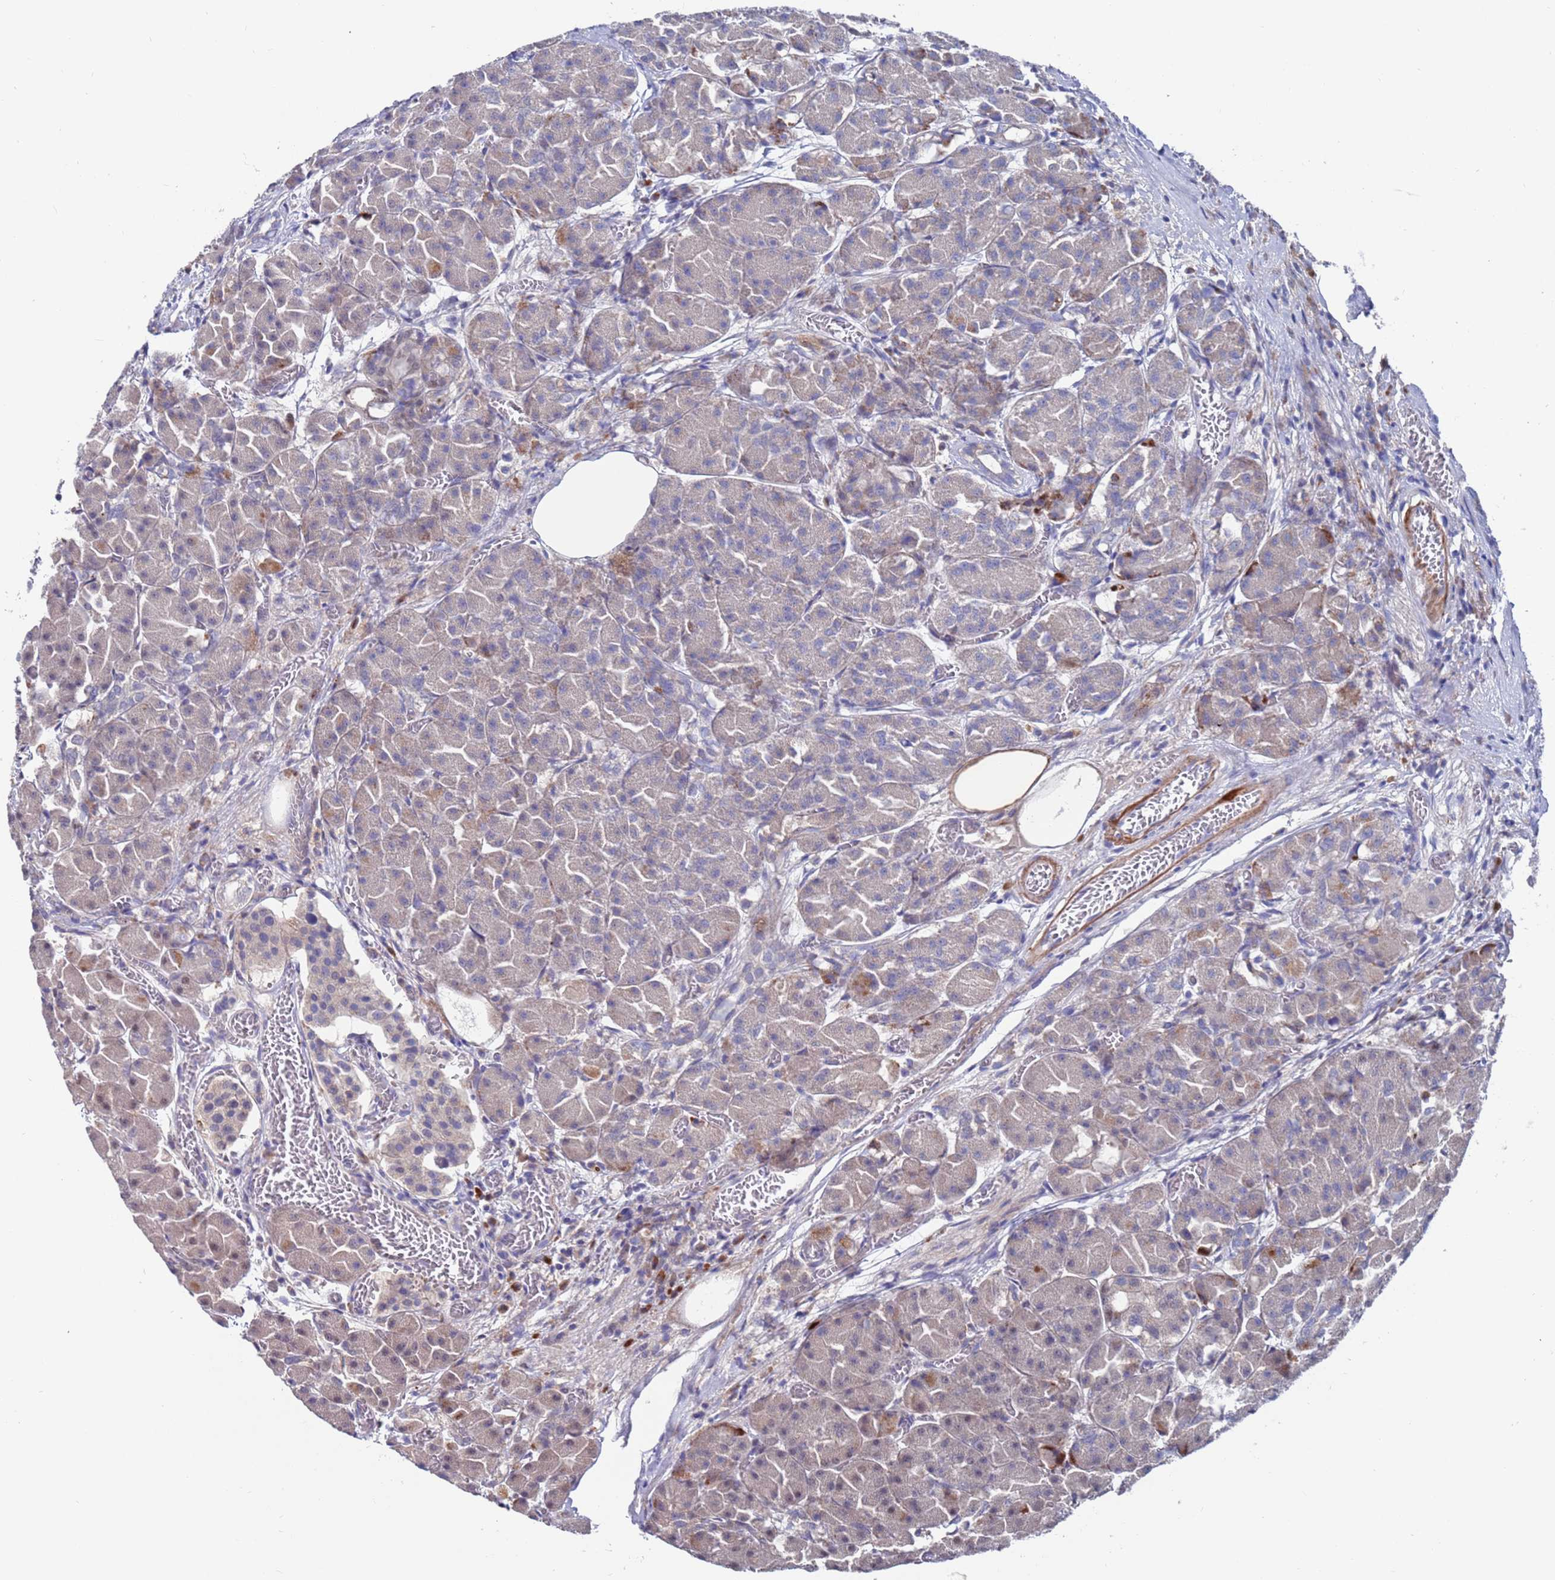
{"staining": {"intensity": "weak", "quantity": "<25%", "location": "cytoplasmic/membranous"}, "tissue": "pancreas", "cell_type": "Exocrine glandular cells", "image_type": "normal", "snomed": [{"axis": "morphology", "description": "Normal tissue, NOS"}, {"axis": "topography", "description": "Pancreas"}], "caption": "Immunohistochemistry image of benign pancreas: pancreas stained with DAB displays no significant protein positivity in exocrine glandular cells. (Immunohistochemistry, brightfield microscopy, high magnification).", "gene": "FBXO27", "patient": {"sex": "male", "age": 63}}